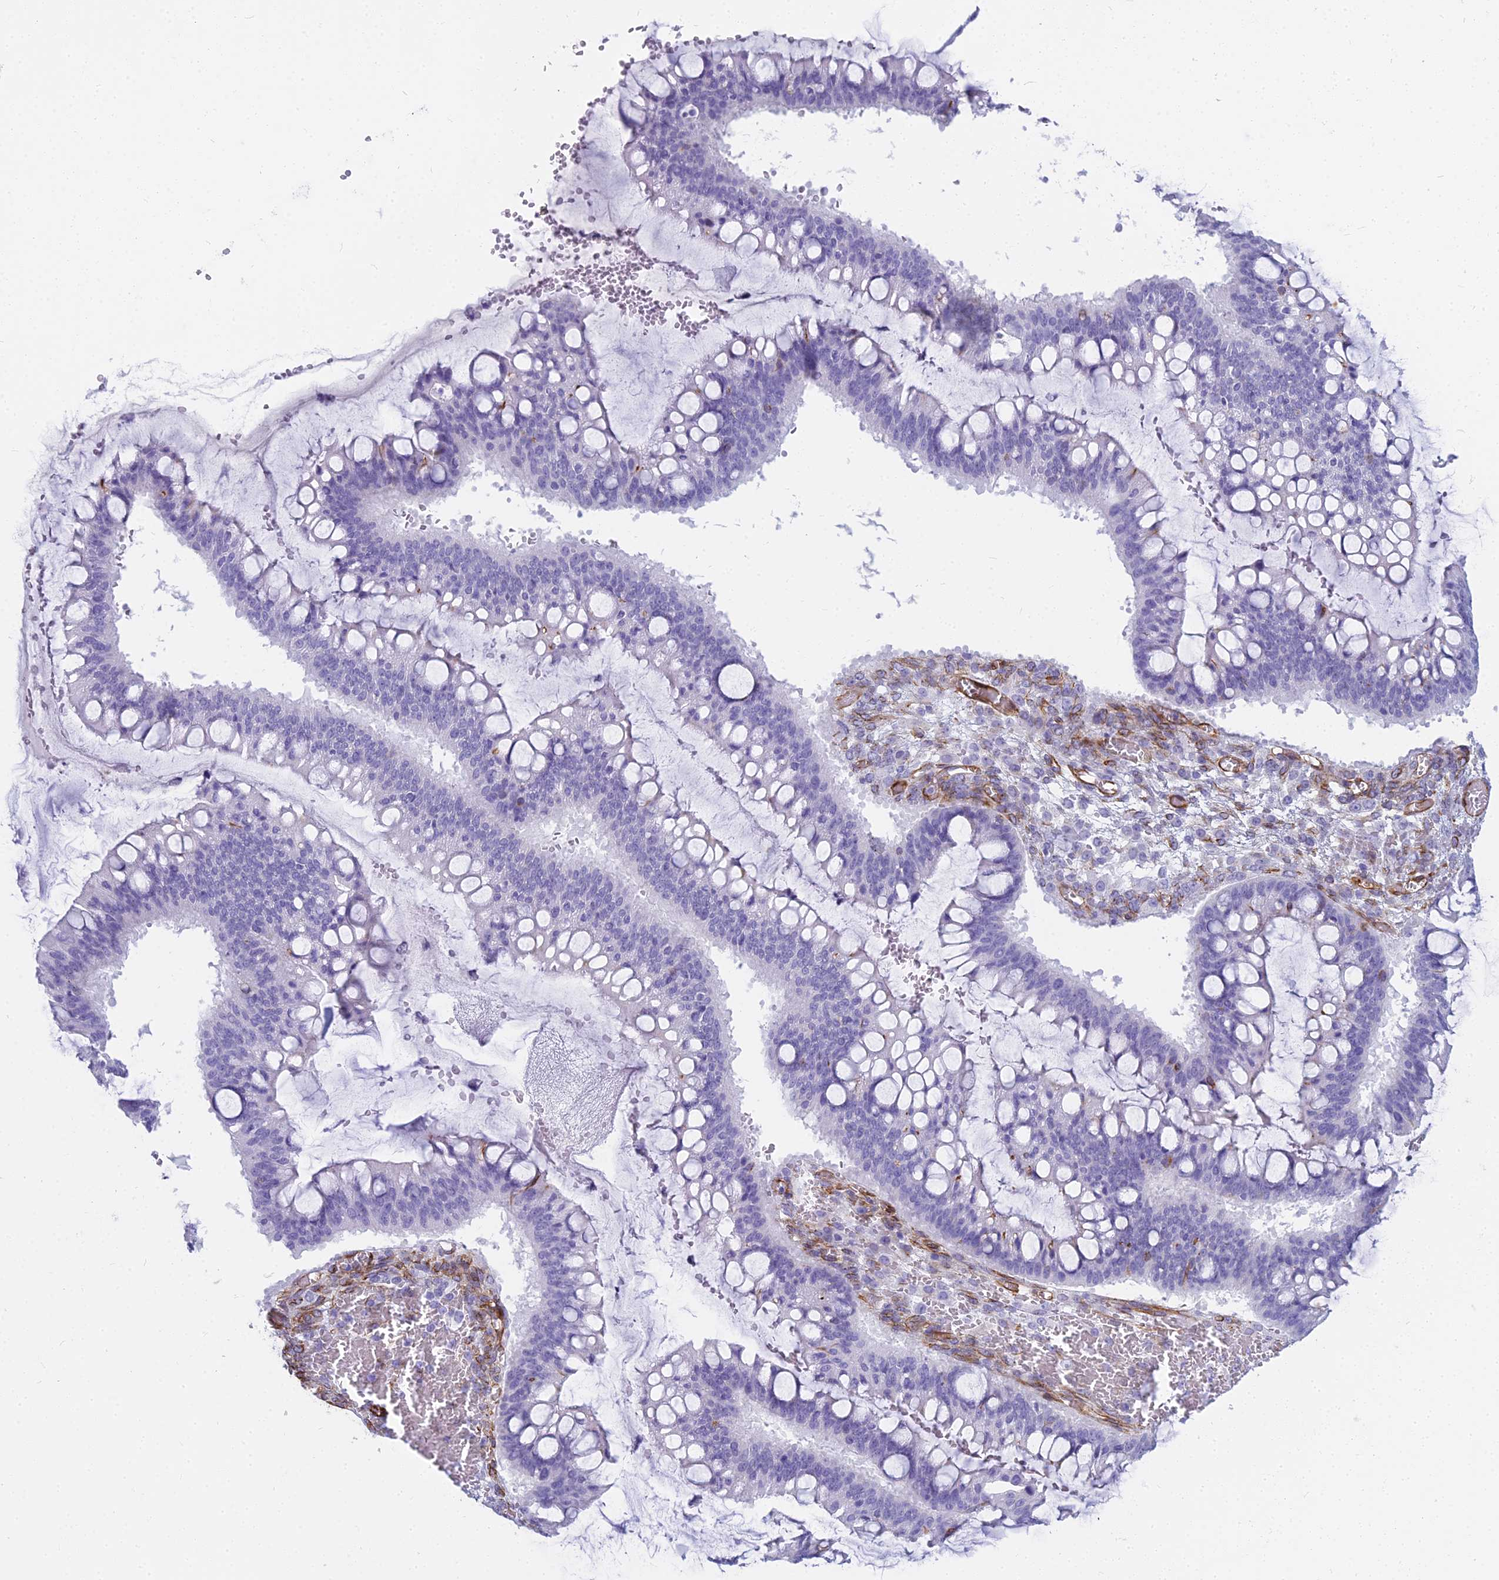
{"staining": {"intensity": "negative", "quantity": "none", "location": "none"}, "tissue": "ovarian cancer", "cell_type": "Tumor cells", "image_type": "cancer", "snomed": [{"axis": "morphology", "description": "Cystadenocarcinoma, mucinous, NOS"}, {"axis": "topography", "description": "Ovary"}], "caption": "The photomicrograph displays no significant positivity in tumor cells of mucinous cystadenocarcinoma (ovarian).", "gene": "EVI2A", "patient": {"sex": "female", "age": 73}}